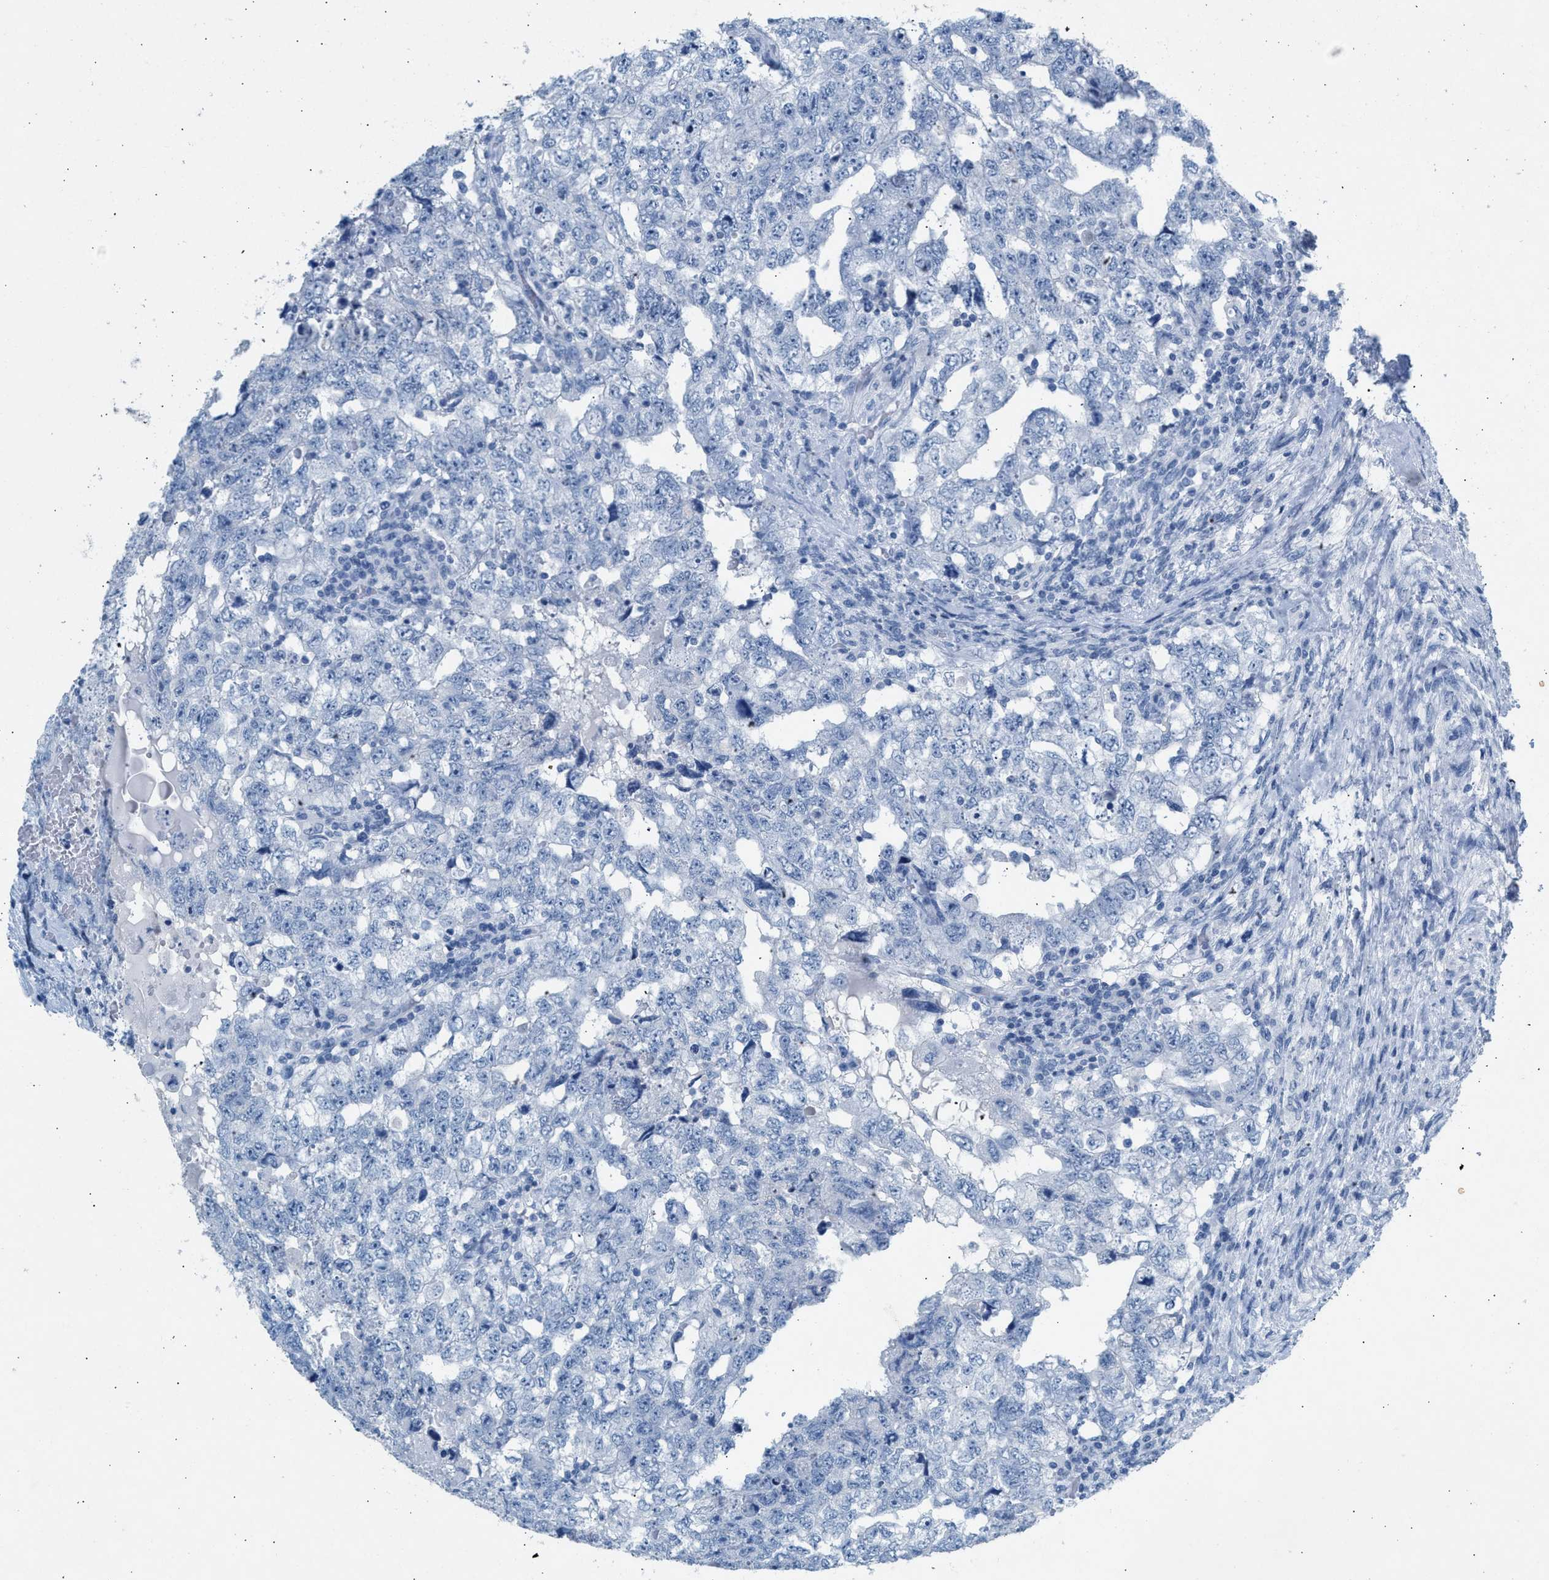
{"staining": {"intensity": "negative", "quantity": "none", "location": "none"}, "tissue": "testis cancer", "cell_type": "Tumor cells", "image_type": "cancer", "snomed": [{"axis": "morphology", "description": "Carcinoma, Embryonal, NOS"}, {"axis": "topography", "description": "Testis"}], "caption": "The IHC histopathology image has no significant staining in tumor cells of embryonal carcinoma (testis) tissue. Nuclei are stained in blue.", "gene": "HHATL", "patient": {"sex": "male", "age": 36}}